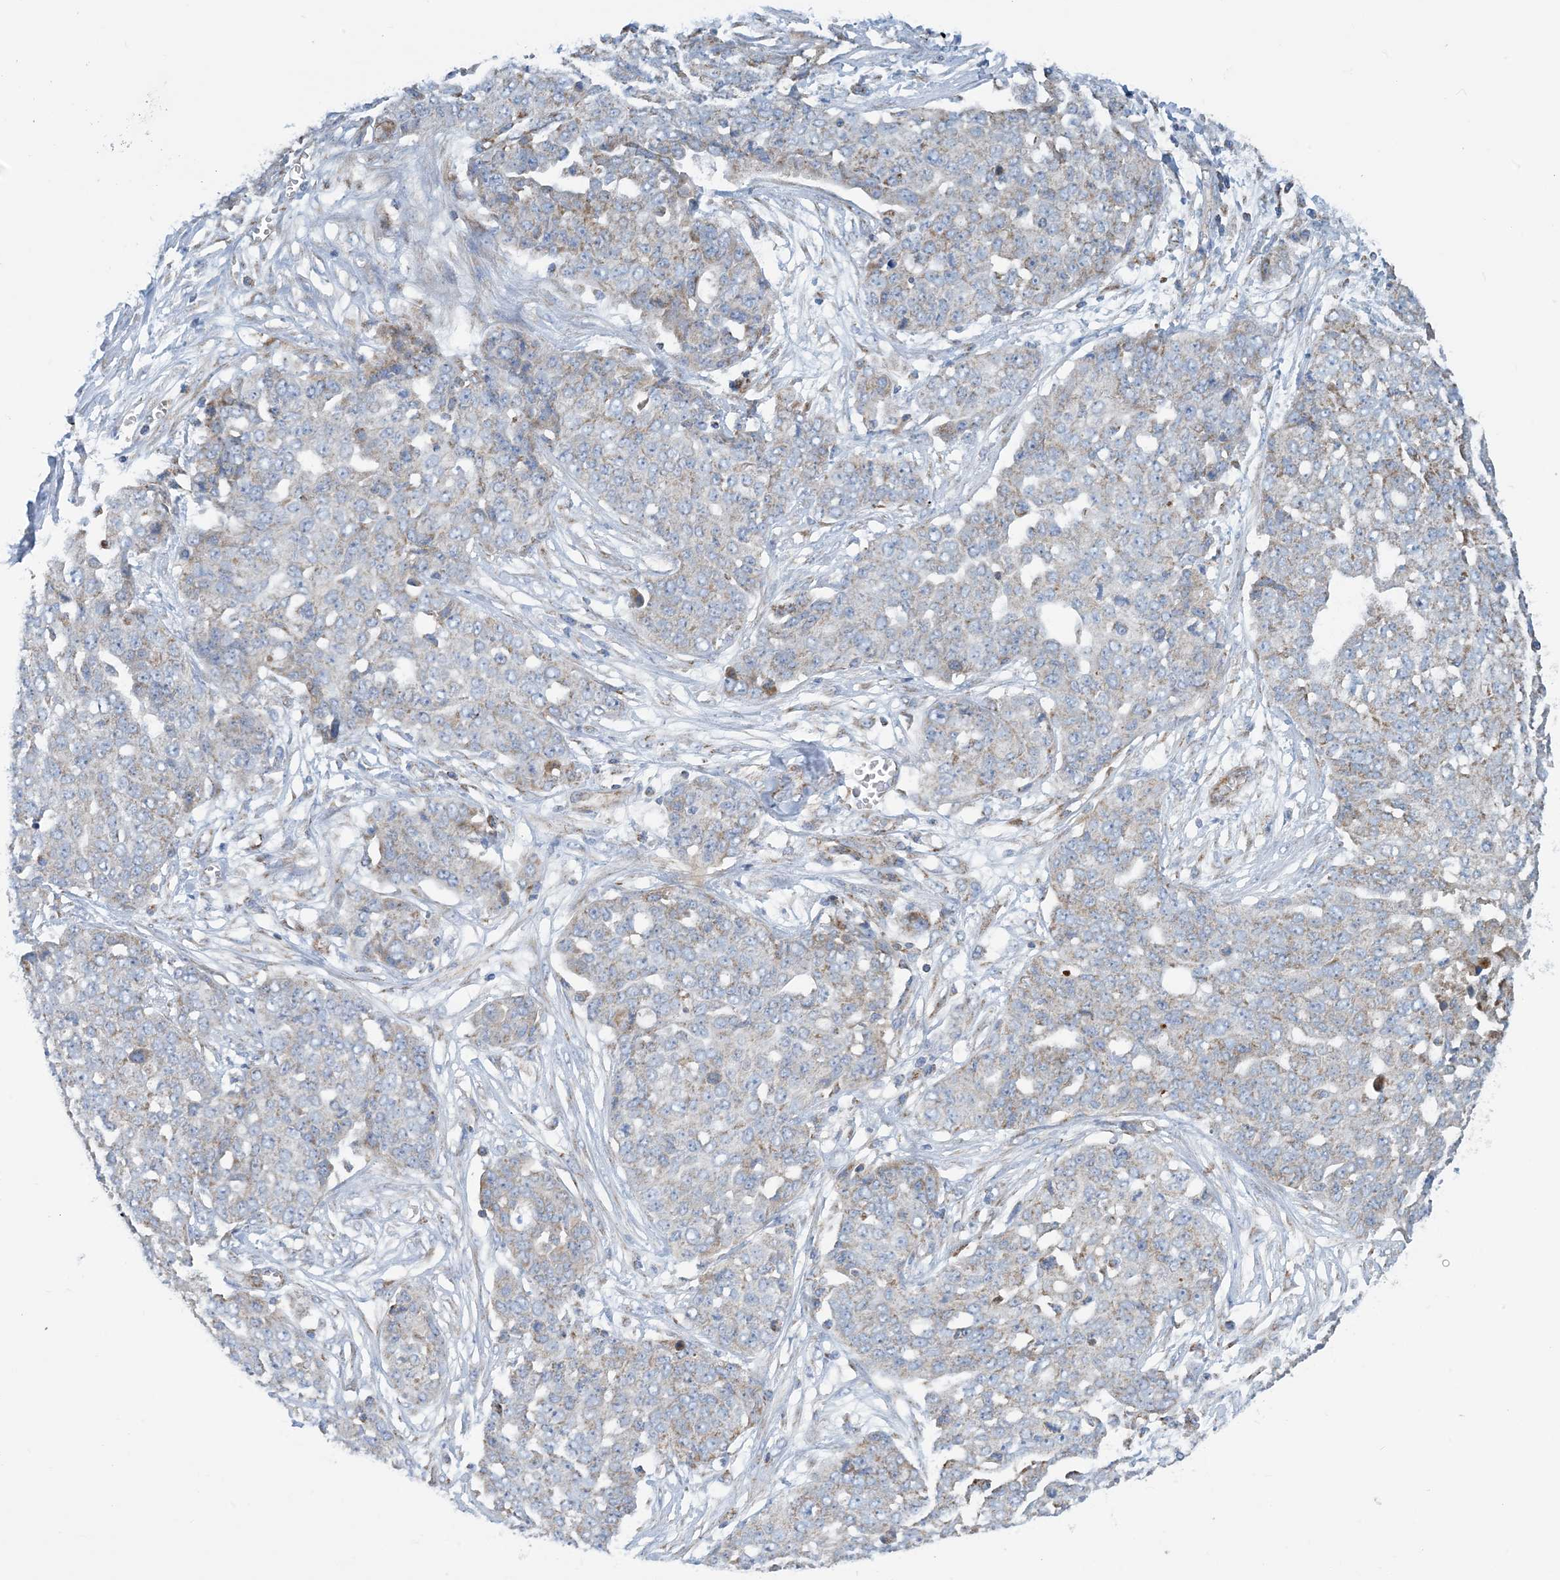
{"staining": {"intensity": "weak", "quantity": "<25%", "location": "cytoplasmic/membranous"}, "tissue": "ovarian cancer", "cell_type": "Tumor cells", "image_type": "cancer", "snomed": [{"axis": "morphology", "description": "Cystadenocarcinoma, serous, NOS"}, {"axis": "topography", "description": "Soft tissue"}, {"axis": "topography", "description": "Ovary"}], "caption": "This is a histopathology image of immunohistochemistry staining of ovarian serous cystadenocarcinoma, which shows no staining in tumor cells.", "gene": "PHOSPHO2", "patient": {"sex": "female", "age": 57}}